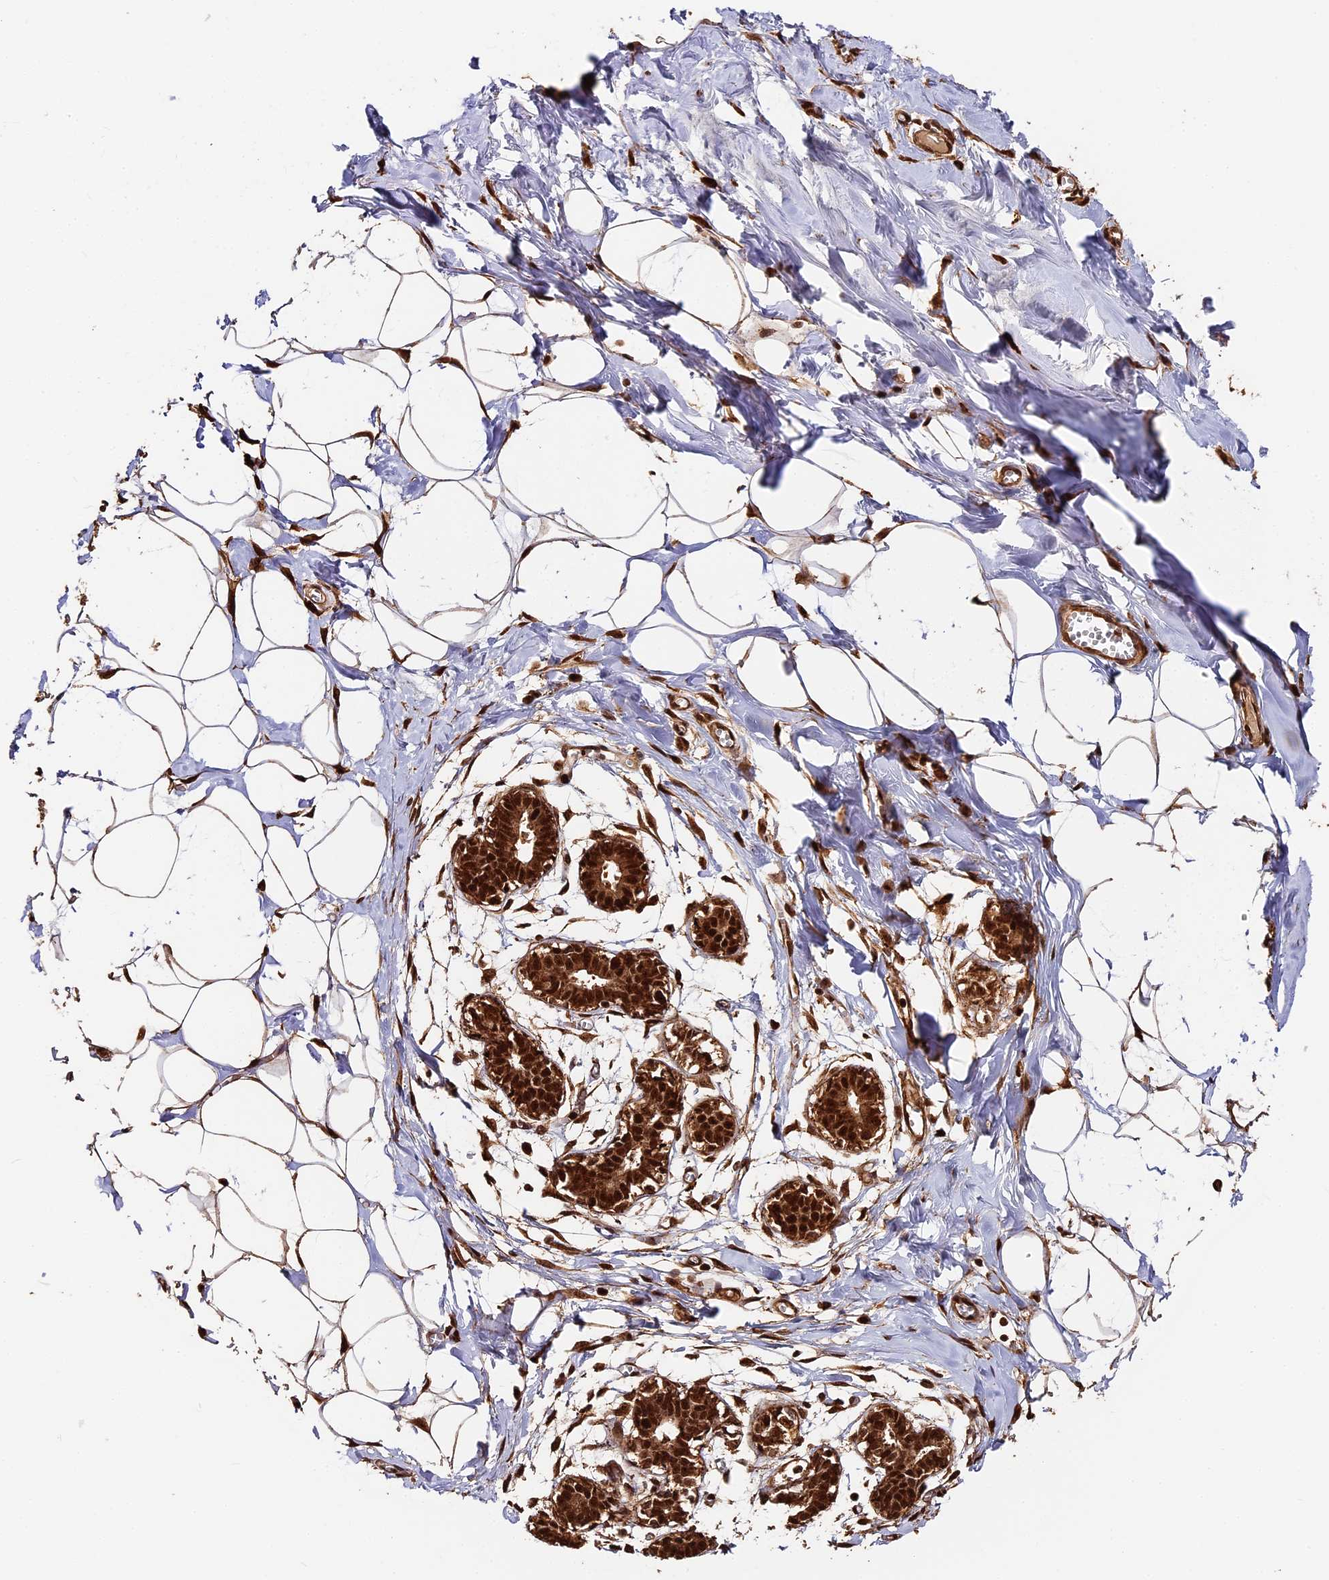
{"staining": {"intensity": "moderate", "quantity": ">75%", "location": "cytoplasmic/membranous"}, "tissue": "breast", "cell_type": "Adipocytes", "image_type": "normal", "snomed": [{"axis": "morphology", "description": "Normal tissue, NOS"}, {"axis": "topography", "description": "Breast"}], "caption": "Immunohistochemical staining of normal human breast shows moderate cytoplasmic/membranous protein expression in approximately >75% of adipocytes. Using DAB (3,3'-diaminobenzidine) (brown) and hematoxylin (blue) stains, captured at high magnification using brightfield microscopy.", "gene": "MMP15", "patient": {"sex": "female", "age": 27}}